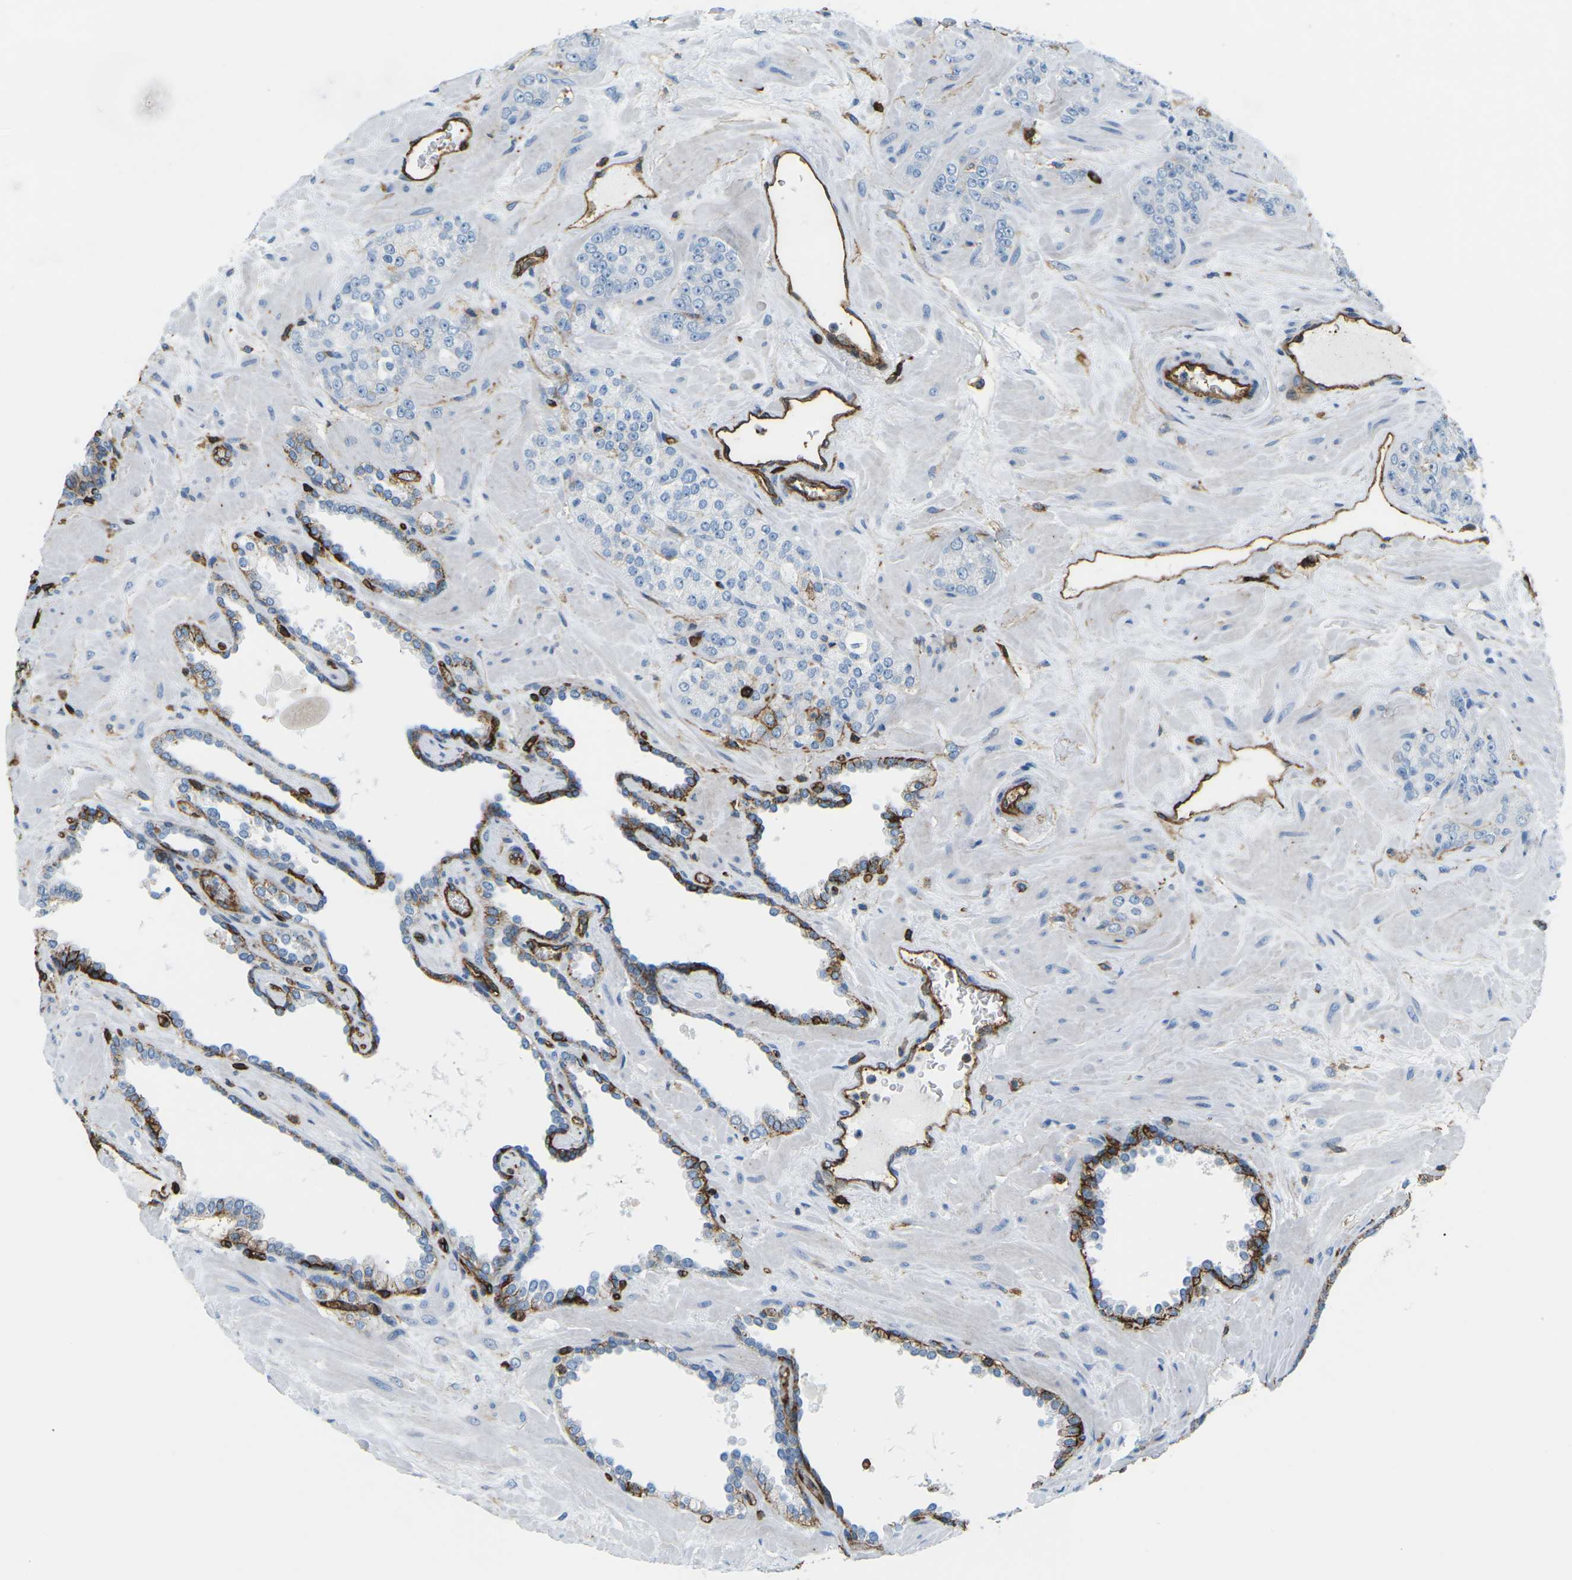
{"staining": {"intensity": "negative", "quantity": "none", "location": "none"}, "tissue": "prostate cancer", "cell_type": "Tumor cells", "image_type": "cancer", "snomed": [{"axis": "morphology", "description": "Adenocarcinoma, High grade"}, {"axis": "topography", "description": "Prostate"}], "caption": "Immunohistochemical staining of prostate adenocarcinoma (high-grade) reveals no significant positivity in tumor cells. (DAB IHC with hematoxylin counter stain).", "gene": "HLA-B", "patient": {"sex": "male", "age": 64}}